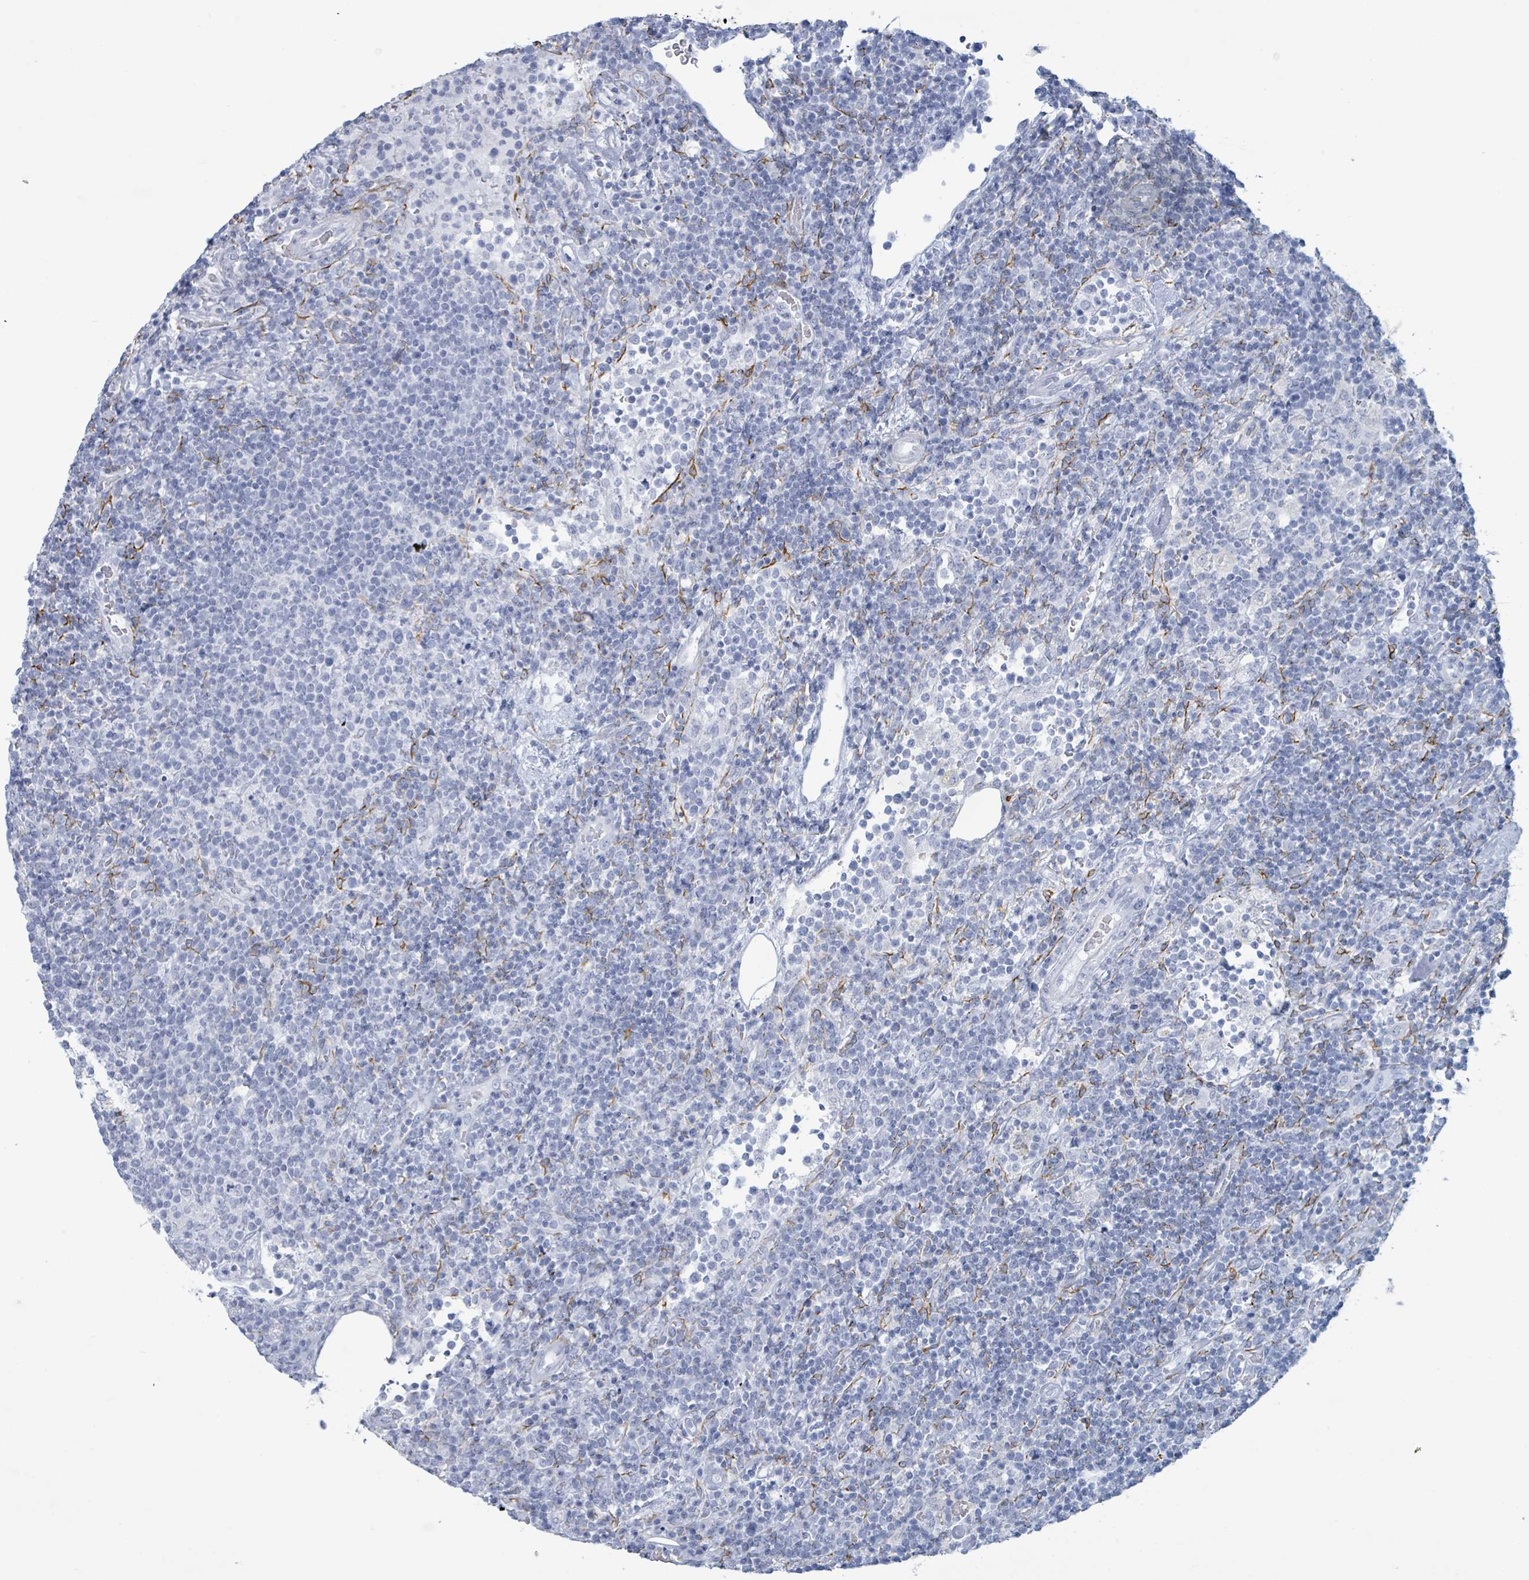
{"staining": {"intensity": "negative", "quantity": "none", "location": "none"}, "tissue": "lymphoma", "cell_type": "Tumor cells", "image_type": "cancer", "snomed": [{"axis": "morphology", "description": "Malignant lymphoma, non-Hodgkin's type, High grade"}, {"axis": "topography", "description": "Lymph node"}], "caption": "High-grade malignant lymphoma, non-Hodgkin's type was stained to show a protein in brown. There is no significant expression in tumor cells.", "gene": "KRT8", "patient": {"sex": "male", "age": 61}}